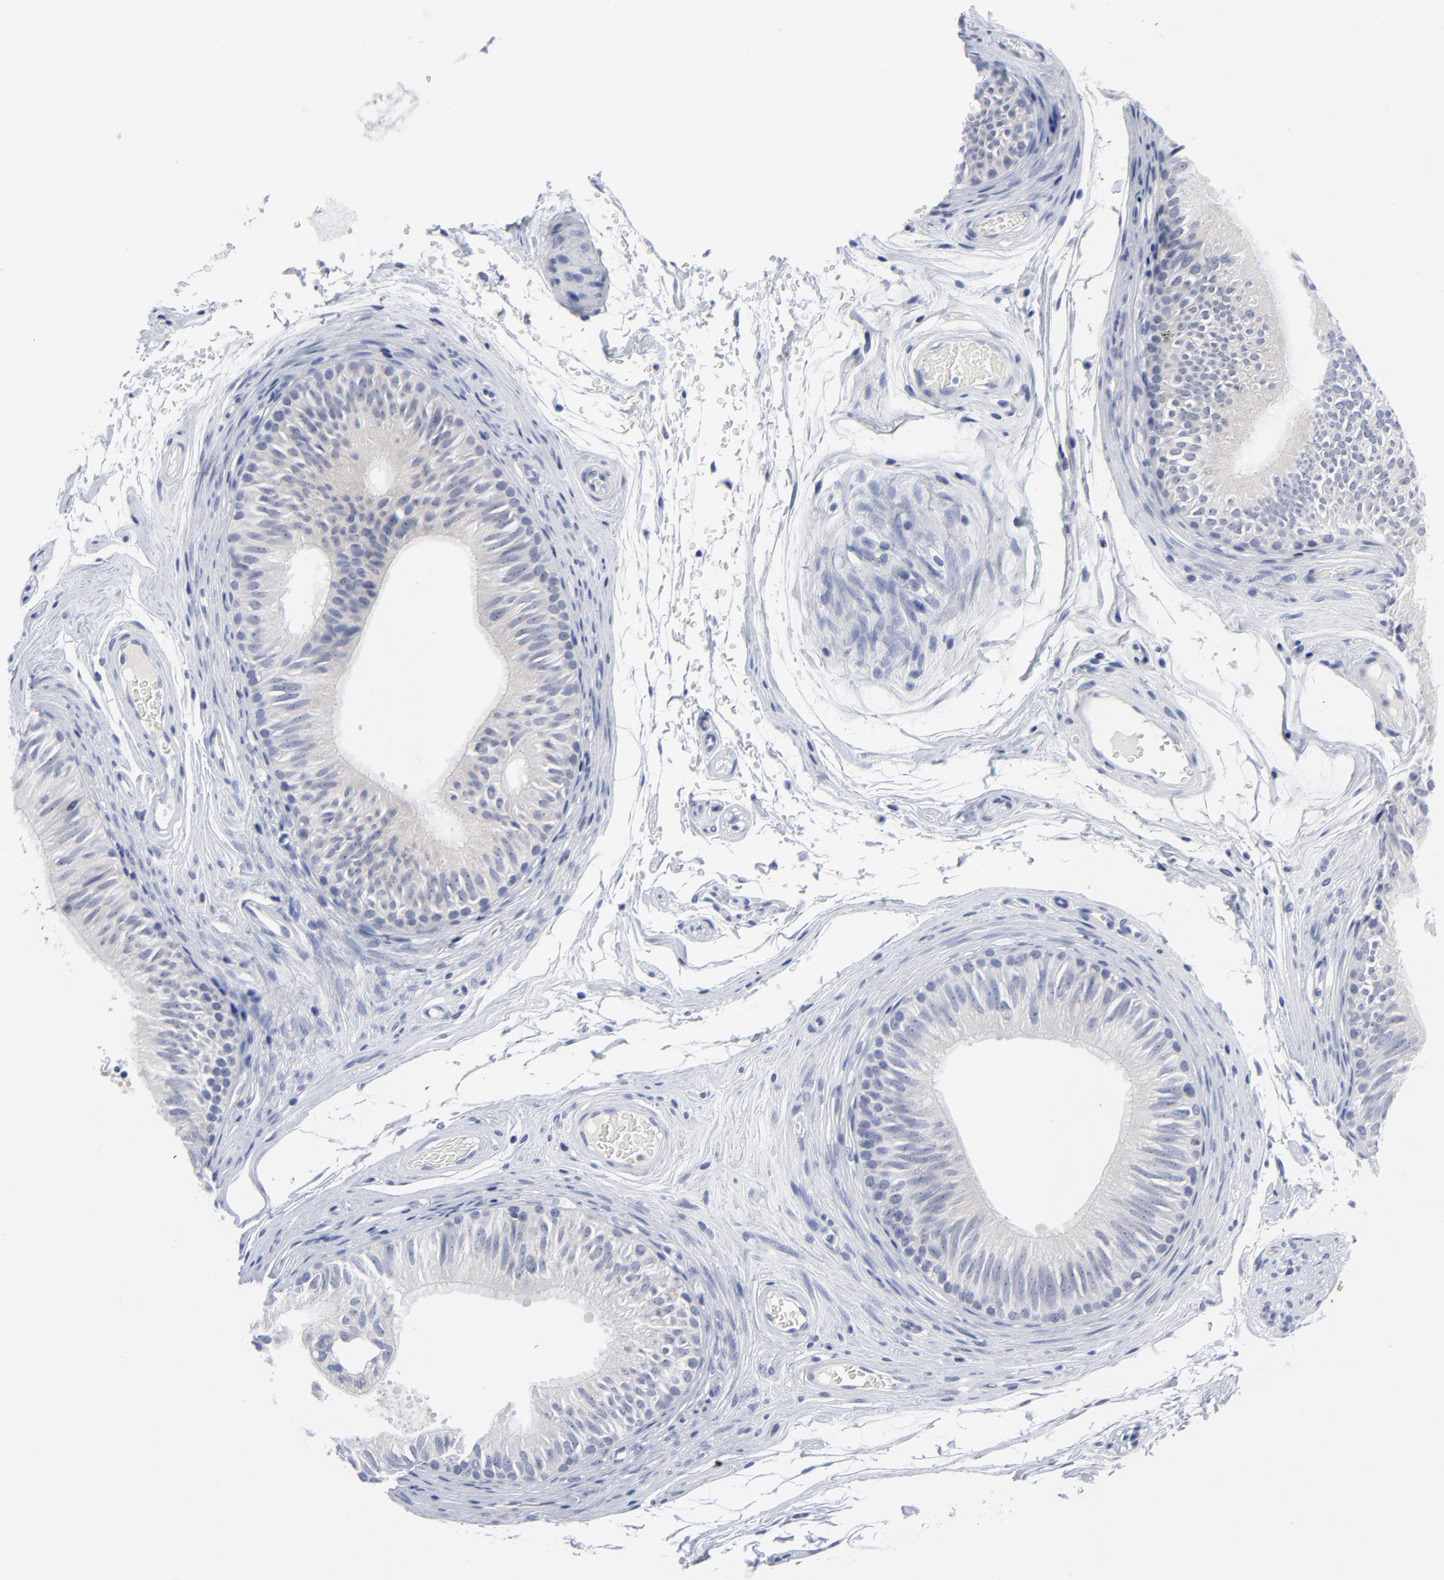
{"staining": {"intensity": "negative", "quantity": "none", "location": "none"}, "tissue": "epididymis", "cell_type": "Glandular cells", "image_type": "normal", "snomed": [{"axis": "morphology", "description": "Normal tissue, NOS"}, {"axis": "topography", "description": "Testis"}, {"axis": "topography", "description": "Epididymis"}], "caption": "Protein analysis of unremarkable epididymis demonstrates no significant staining in glandular cells. (DAB (3,3'-diaminobenzidine) IHC, high magnification).", "gene": "CLEC4G", "patient": {"sex": "male", "age": 36}}